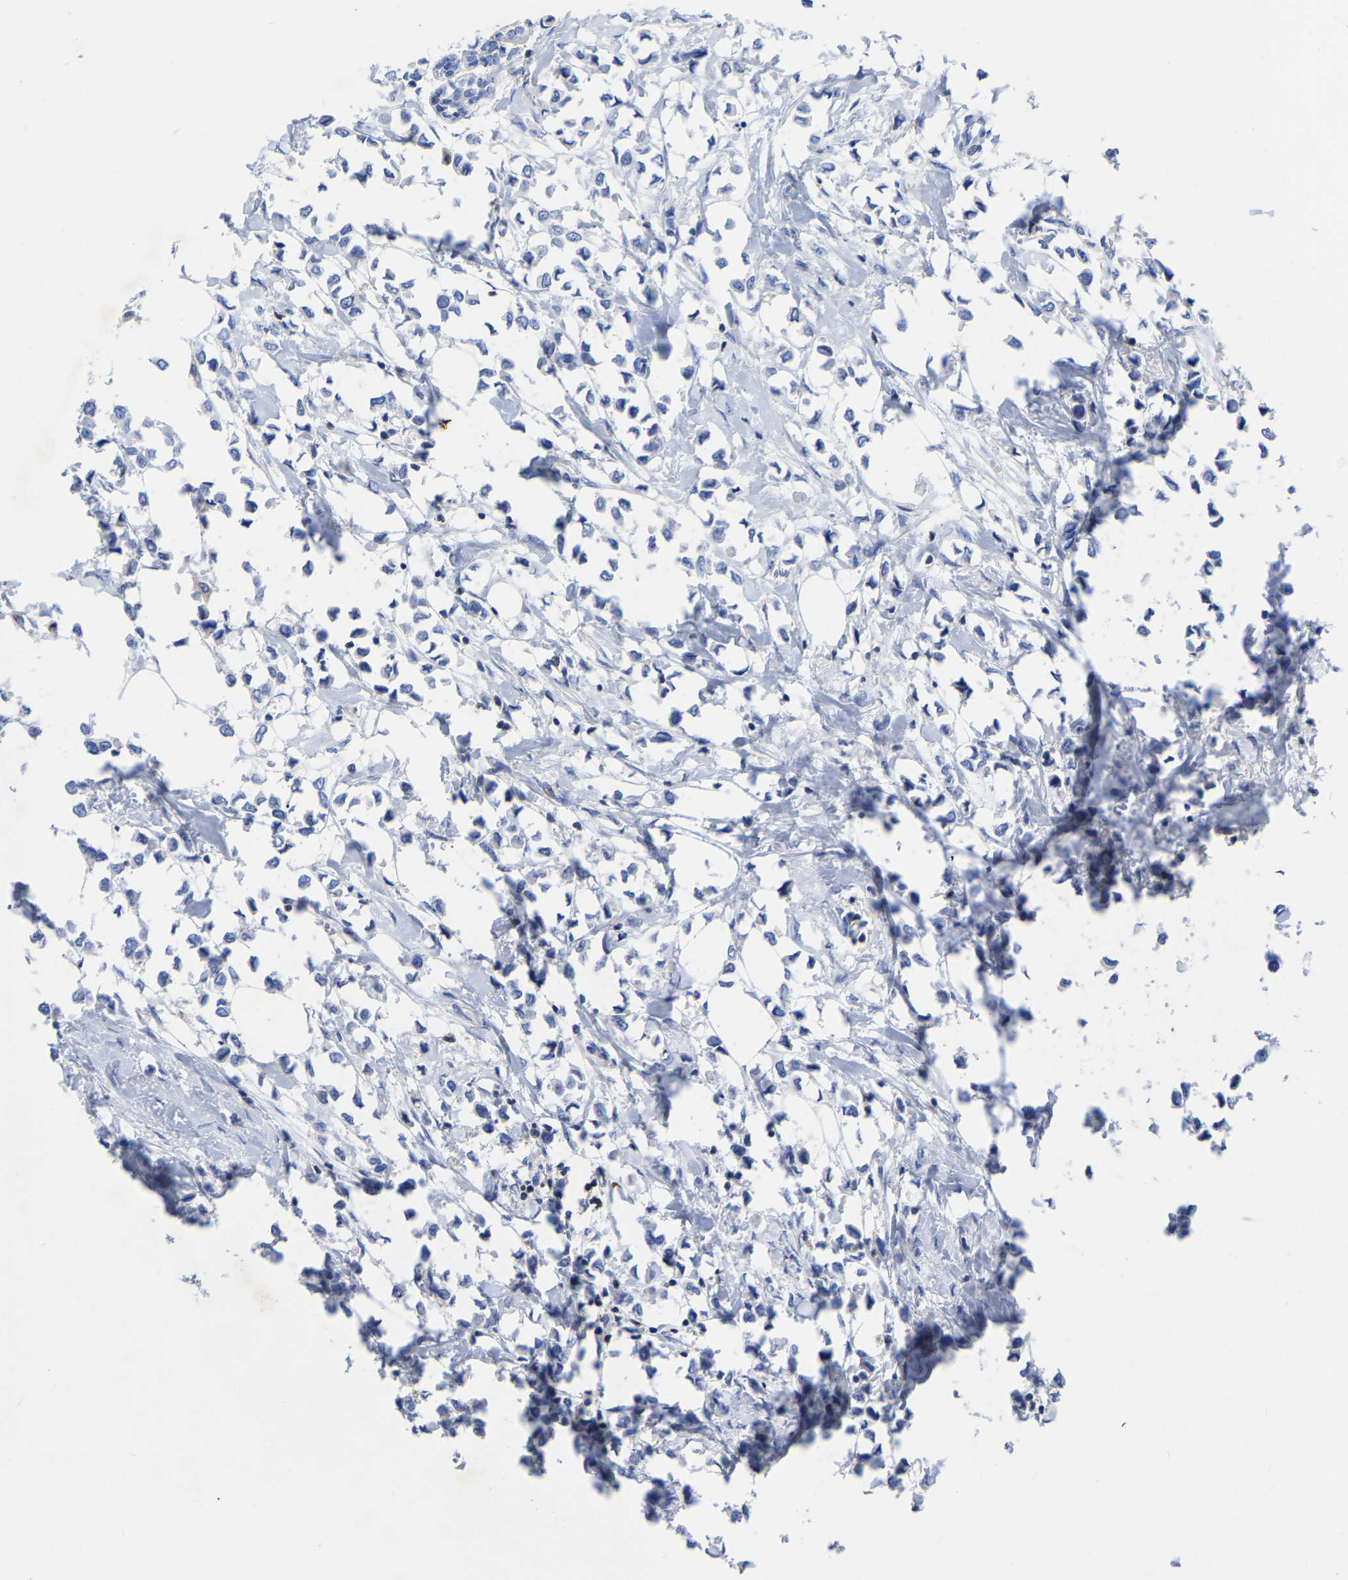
{"staining": {"intensity": "negative", "quantity": "none", "location": "none"}, "tissue": "breast cancer", "cell_type": "Tumor cells", "image_type": "cancer", "snomed": [{"axis": "morphology", "description": "Lobular carcinoma"}, {"axis": "topography", "description": "Breast"}], "caption": "A high-resolution histopathology image shows IHC staining of breast lobular carcinoma, which demonstrates no significant expression in tumor cells. (Immunohistochemistry (ihc), brightfield microscopy, high magnification).", "gene": "PTPN7", "patient": {"sex": "female", "age": 51}}